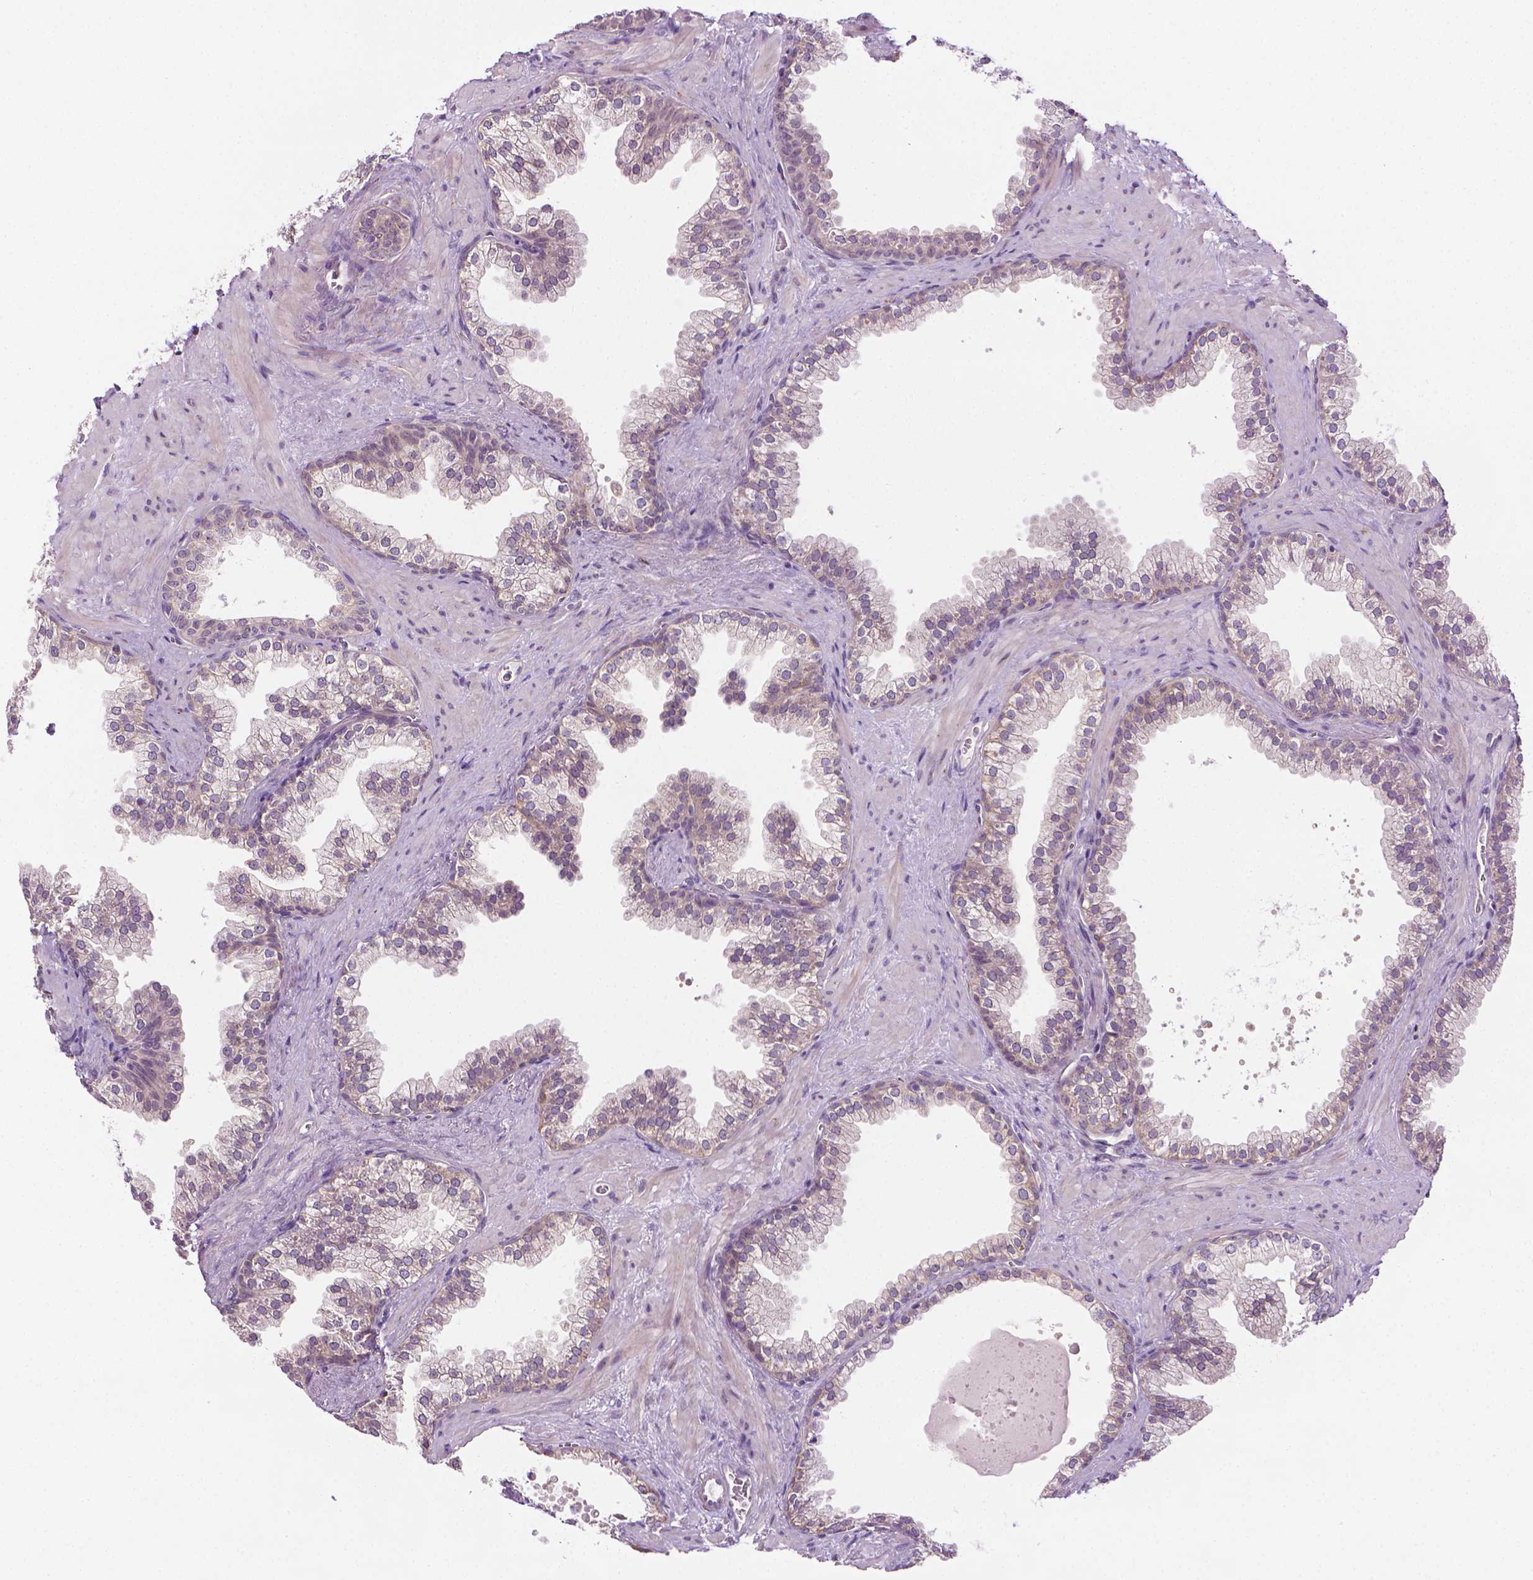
{"staining": {"intensity": "moderate", "quantity": "<25%", "location": "cytoplasmic/membranous"}, "tissue": "prostate", "cell_type": "Glandular cells", "image_type": "normal", "snomed": [{"axis": "morphology", "description": "Normal tissue, NOS"}, {"axis": "topography", "description": "Prostate"}], "caption": "The histopathology image exhibits immunohistochemical staining of benign prostate. There is moderate cytoplasmic/membranous staining is identified in approximately <25% of glandular cells. The staining was performed using DAB to visualize the protein expression in brown, while the nuclei were stained in blue with hematoxylin (Magnification: 20x).", "gene": "MCOLN3", "patient": {"sex": "male", "age": 79}}